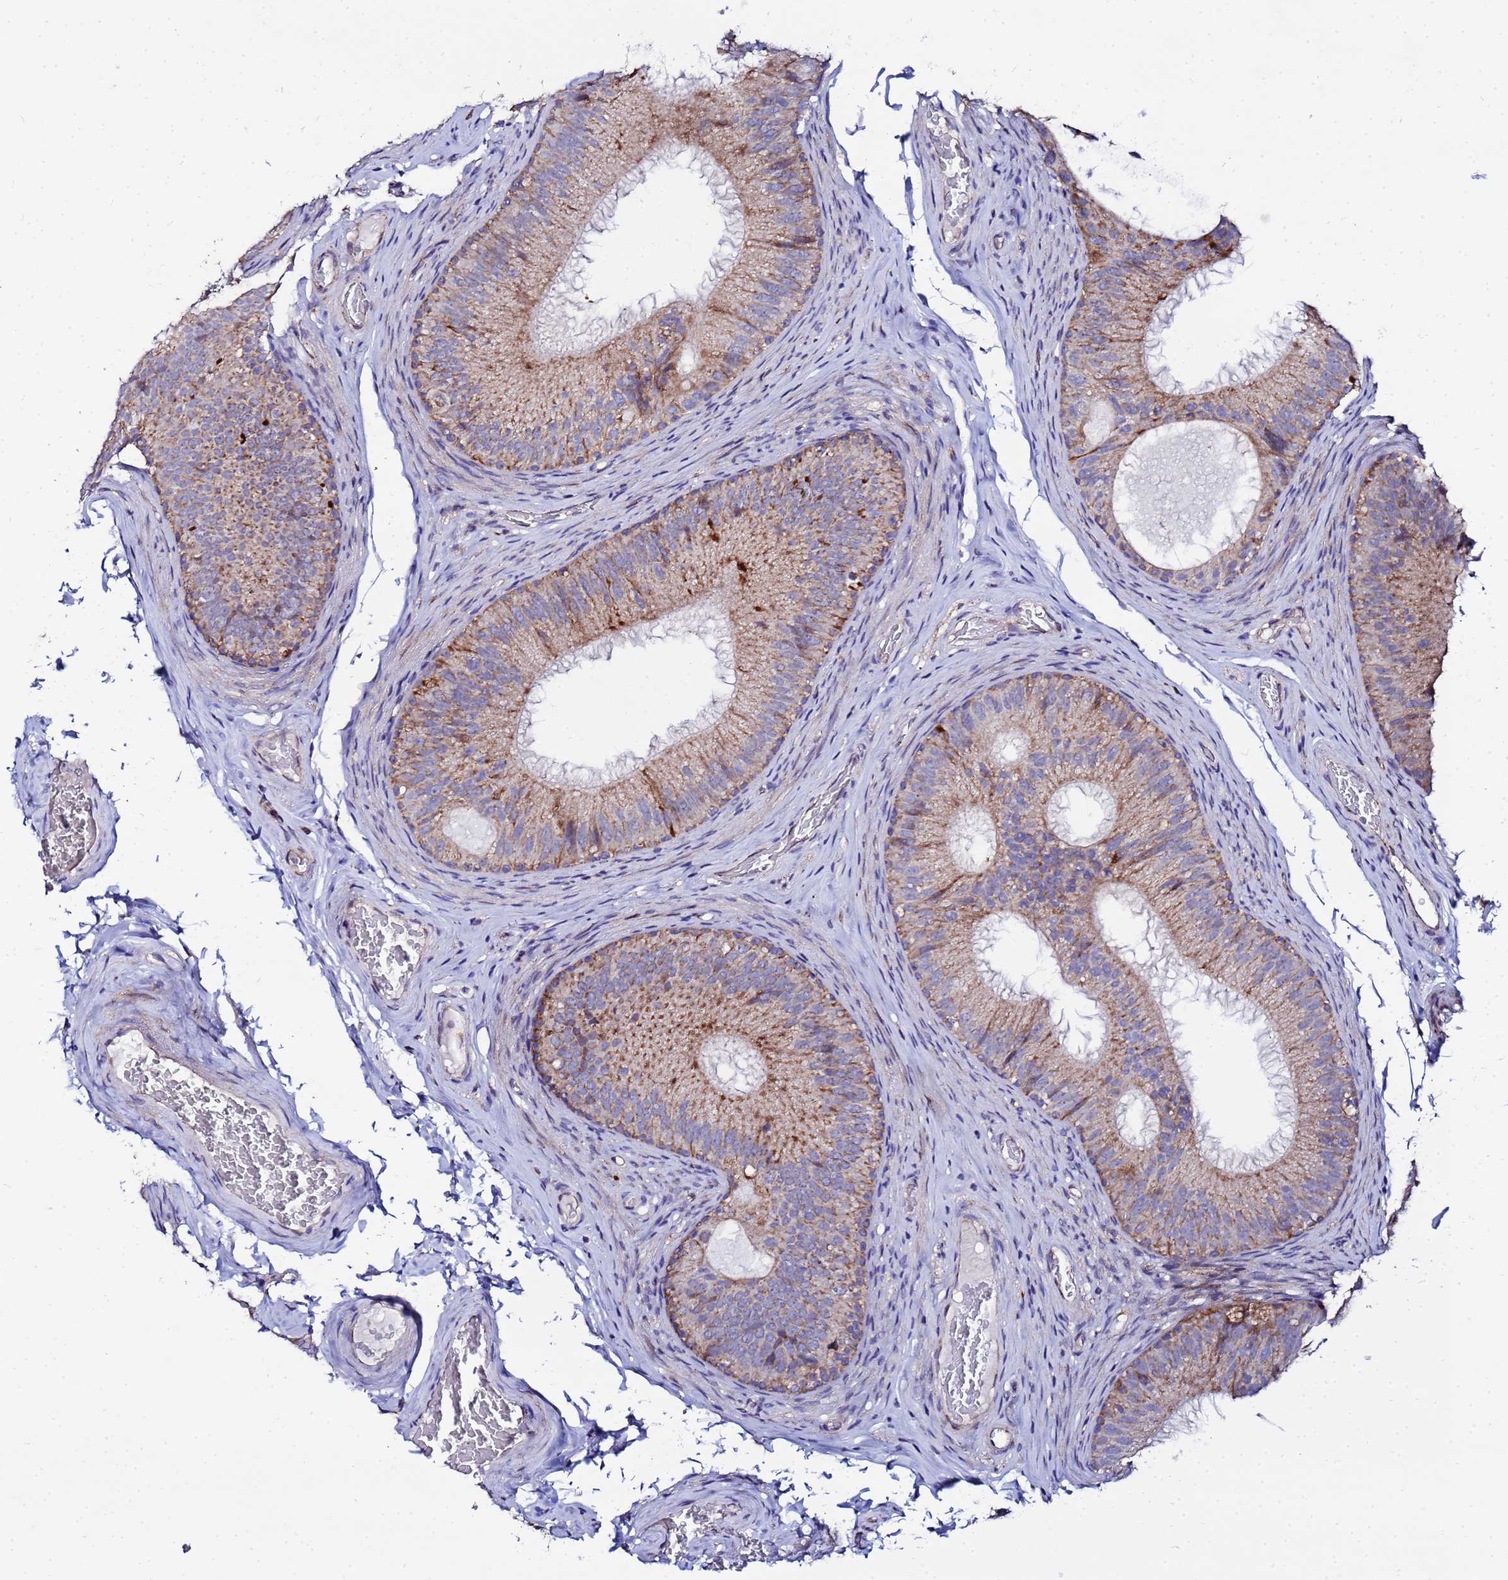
{"staining": {"intensity": "moderate", "quantity": ">75%", "location": "cytoplasmic/membranous"}, "tissue": "epididymis", "cell_type": "Glandular cells", "image_type": "normal", "snomed": [{"axis": "morphology", "description": "Normal tissue, NOS"}, {"axis": "topography", "description": "Epididymis"}], "caption": "Moderate cytoplasmic/membranous positivity is present in about >75% of glandular cells in unremarkable epididymis. (Brightfield microscopy of DAB IHC at high magnification).", "gene": "FAHD2A", "patient": {"sex": "male", "age": 34}}